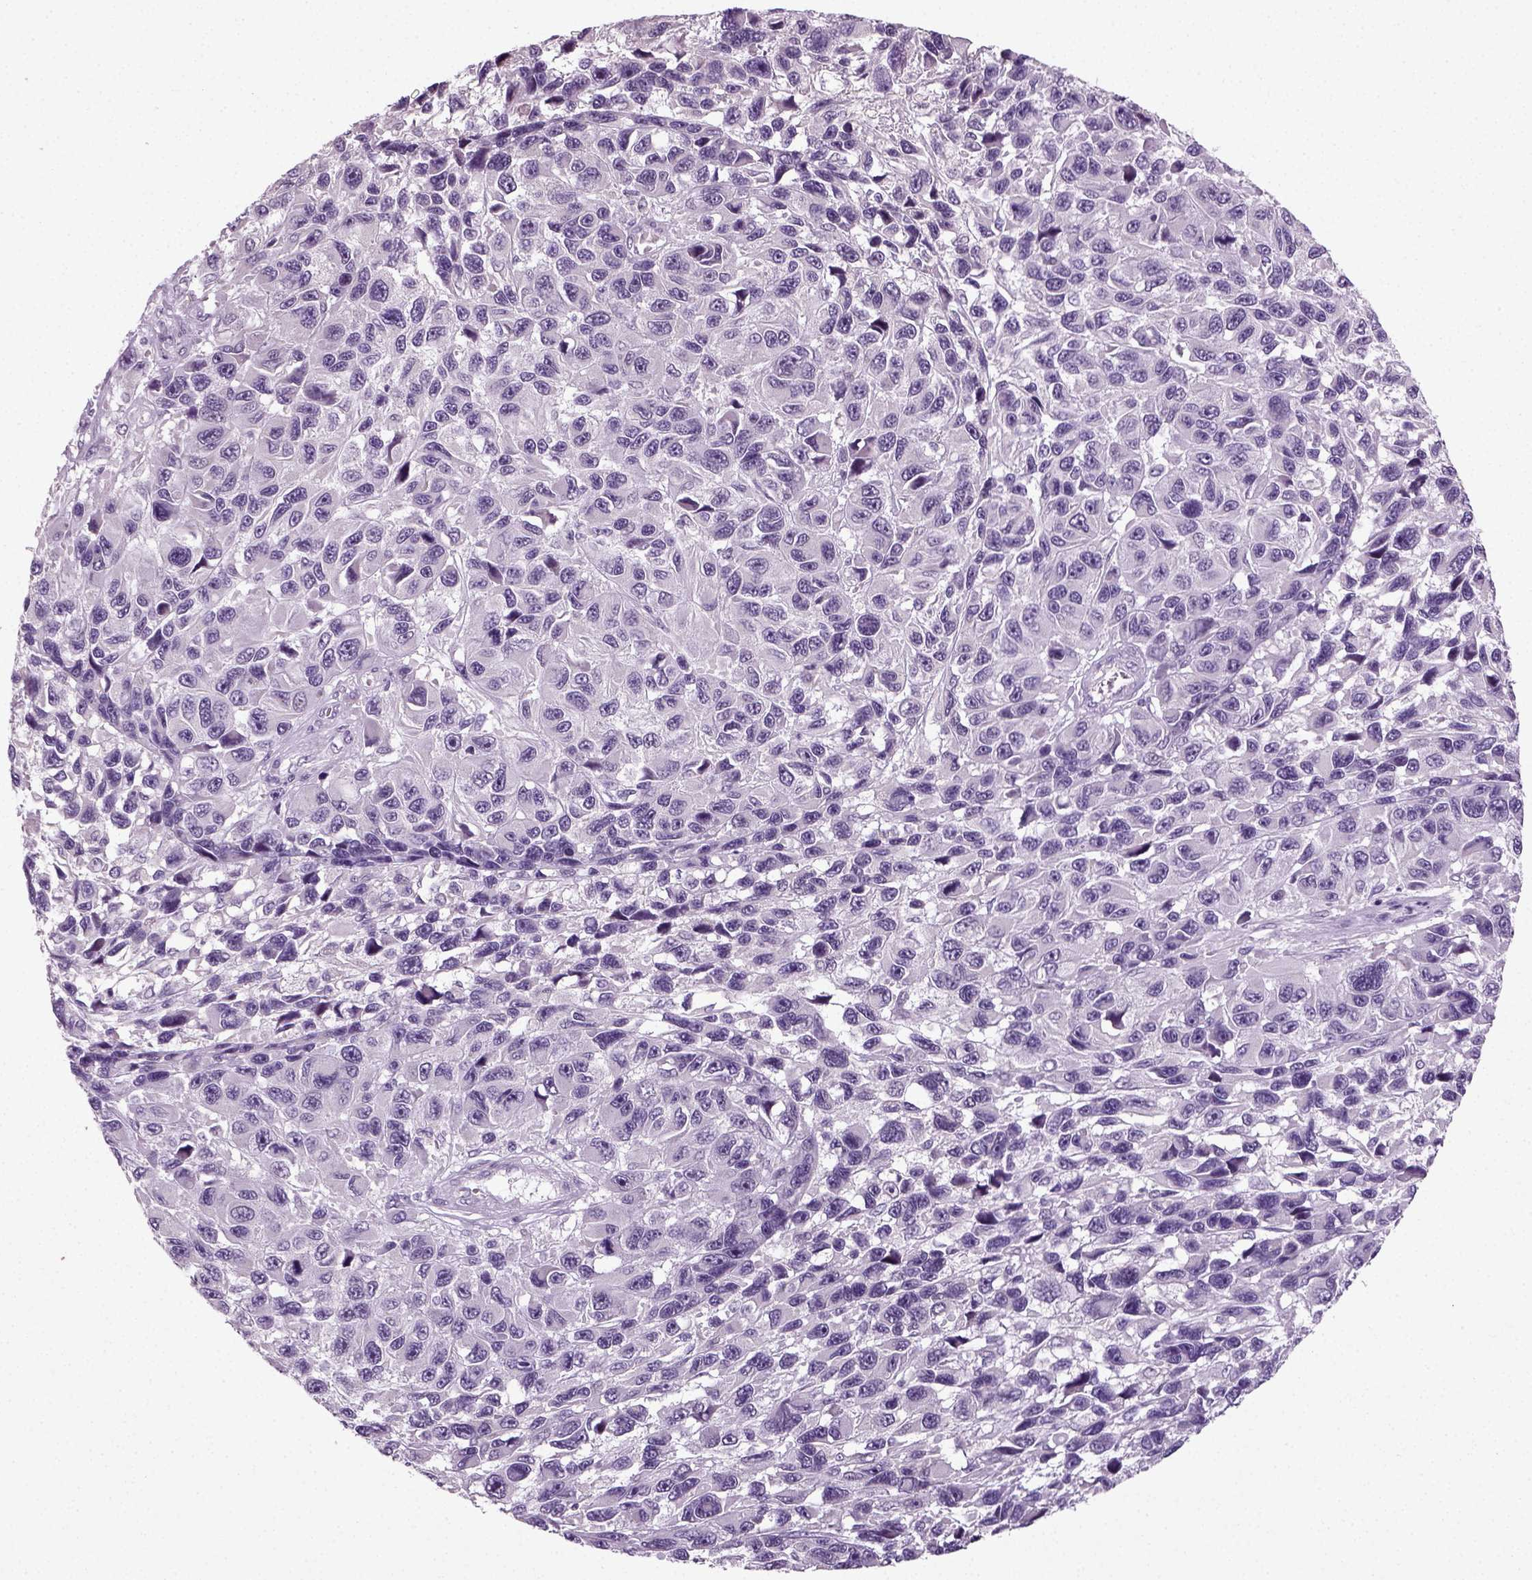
{"staining": {"intensity": "negative", "quantity": "none", "location": "none"}, "tissue": "melanoma", "cell_type": "Tumor cells", "image_type": "cancer", "snomed": [{"axis": "morphology", "description": "Malignant melanoma, NOS"}, {"axis": "topography", "description": "Skin"}], "caption": "Malignant melanoma was stained to show a protein in brown. There is no significant expression in tumor cells. Brightfield microscopy of immunohistochemistry (IHC) stained with DAB (3,3'-diaminobenzidine) (brown) and hematoxylin (blue), captured at high magnification.", "gene": "SYNGAP1", "patient": {"sex": "male", "age": 53}}